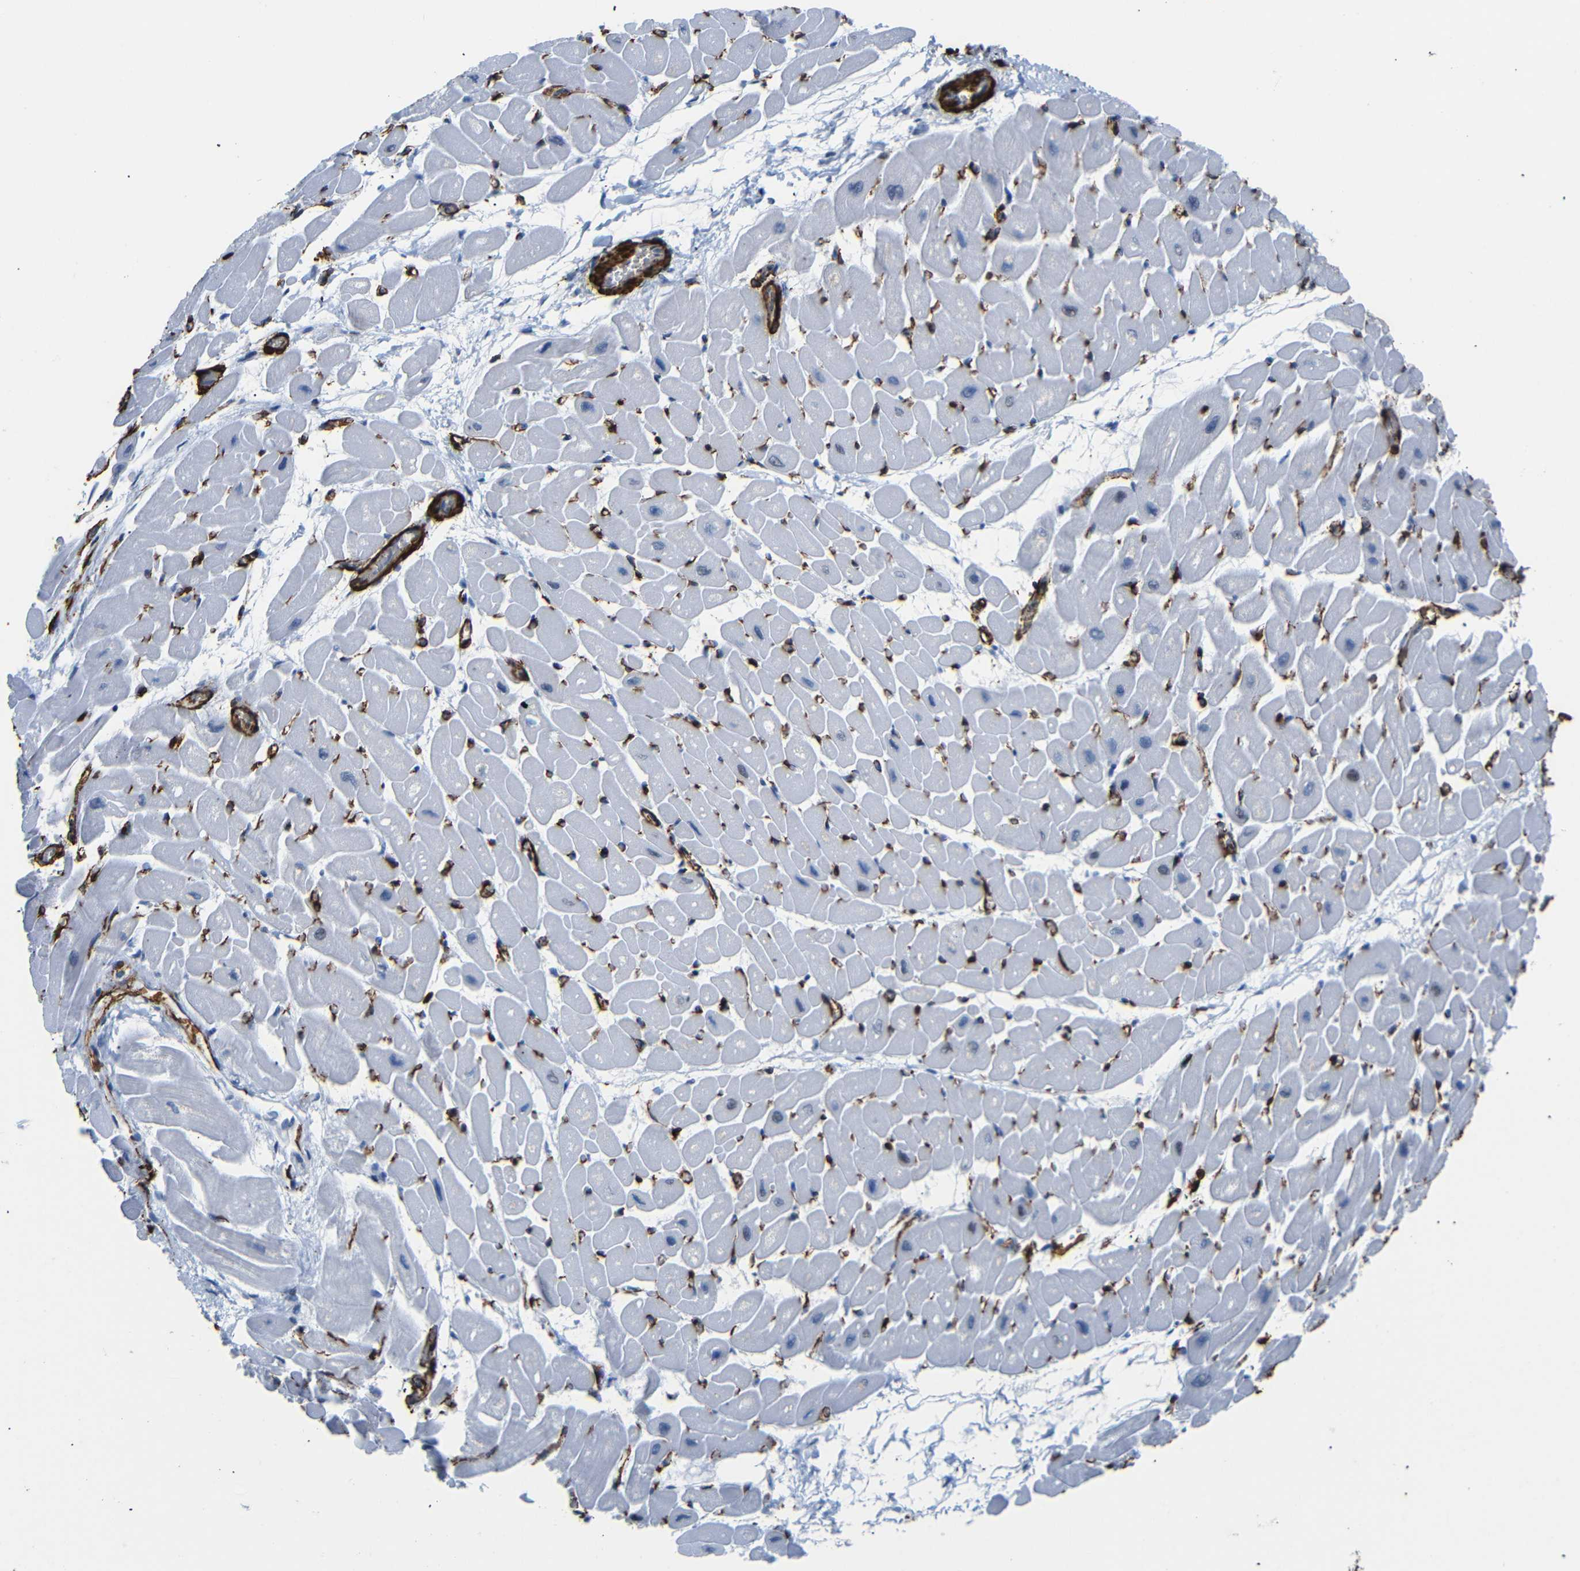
{"staining": {"intensity": "negative", "quantity": "none", "location": "none"}, "tissue": "heart muscle", "cell_type": "Cardiomyocytes", "image_type": "normal", "snomed": [{"axis": "morphology", "description": "Normal tissue, NOS"}, {"axis": "topography", "description": "Heart"}], "caption": "DAB immunohistochemical staining of benign heart muscle displays no significant positivity in cardiomyocytes.", "gene": "ACTA2", "patient": {"sex": "male", "age": 45}}